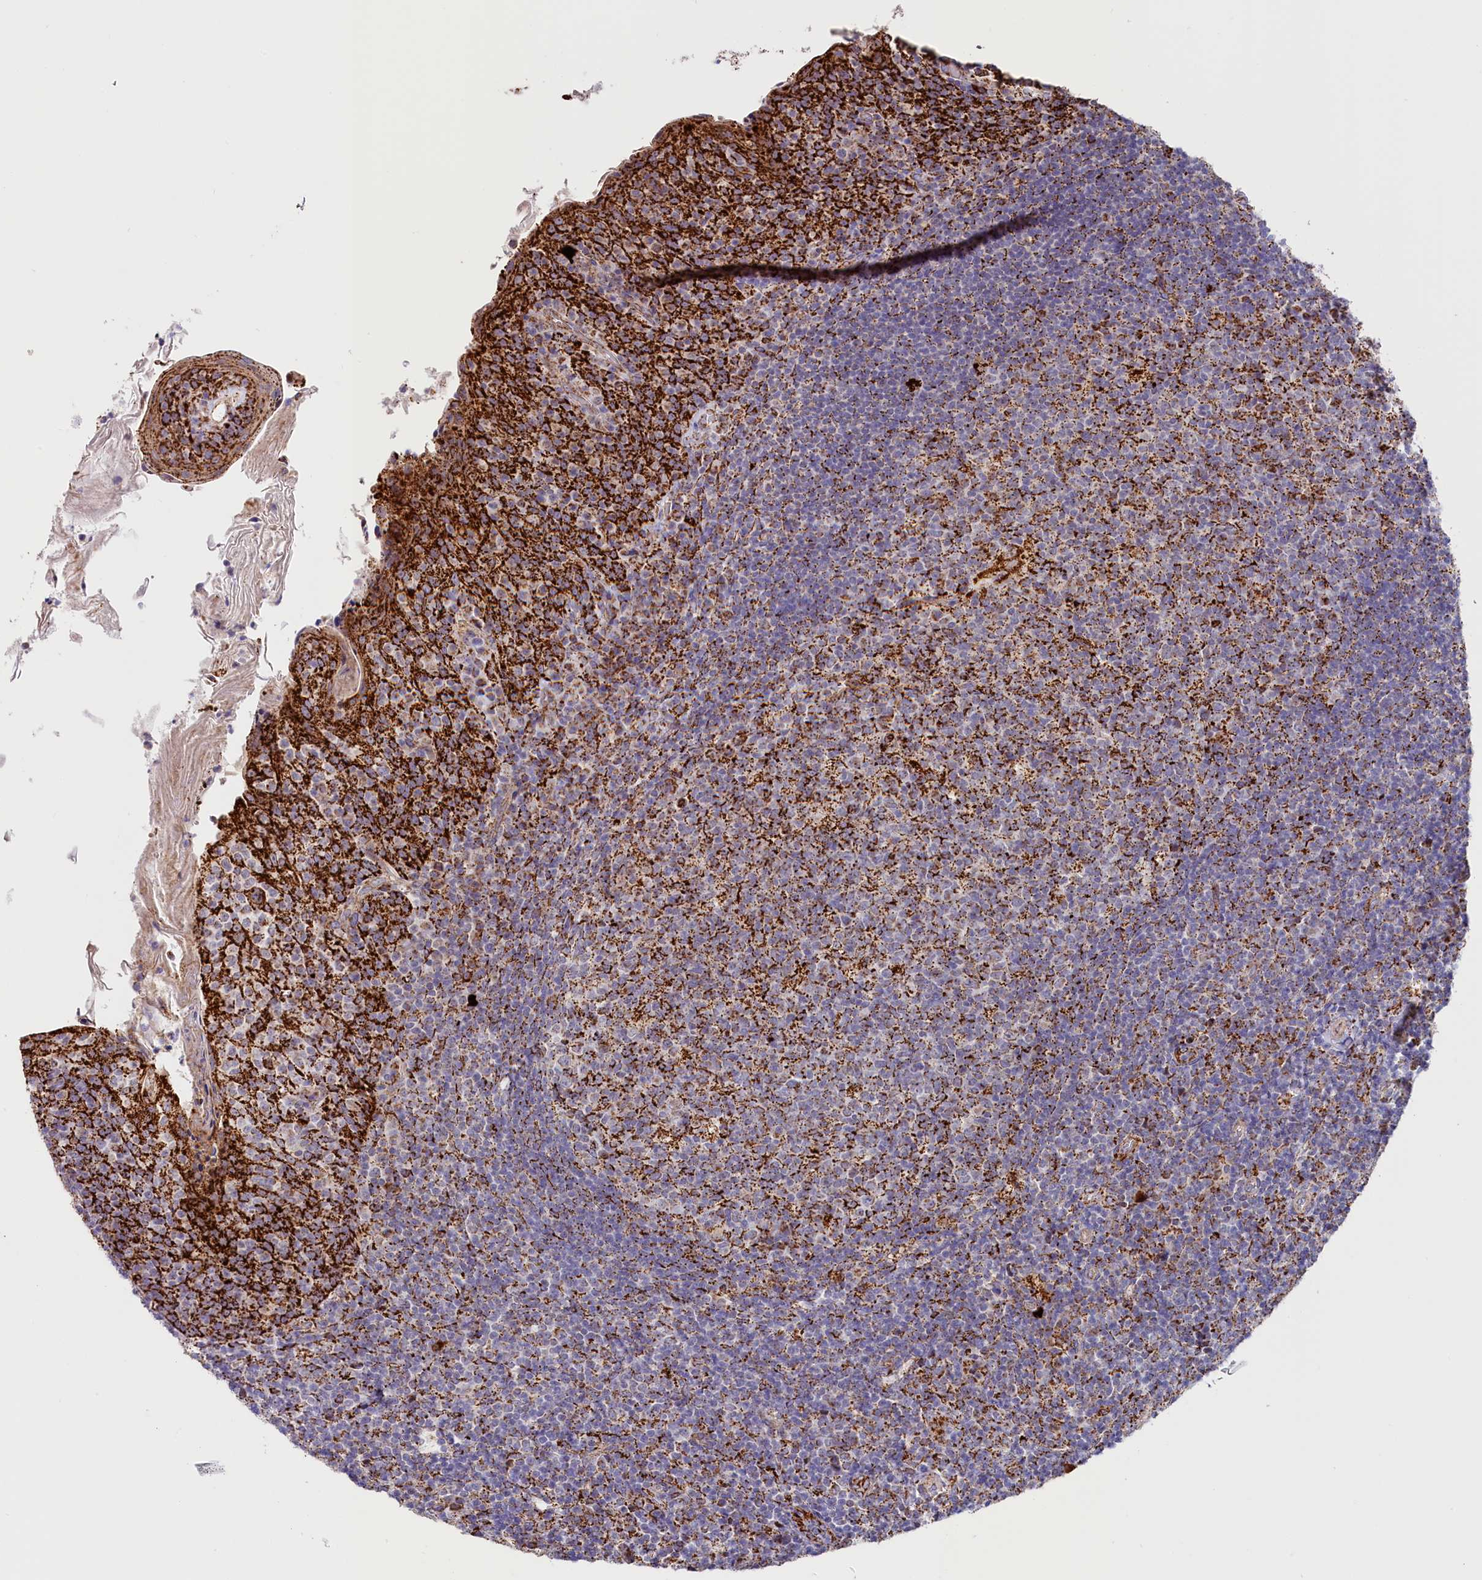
{"staining": {"intensity": "moderate", "quantity": "<25%", "location": "cytoplasmic/membranous"}, "tissue": "tonsil", "cell_type": "Germinal center cells", "image_type": "normal", "snomed": [{"axis": "morphology", "description": "Normal tissue, NOS"}, {"axis": "topography", "description": "Tonsil"}], "caption": "Immunohistochemistry (IHC) photomicrograph of benign tonsil stained for a protein (brown), which exhibits low levels of moderate cytoplasmic/membranous expression in about <25% of germinal center cells.", "gene": "AKTIP", "patient": {"sex": "female", "age": 10}}